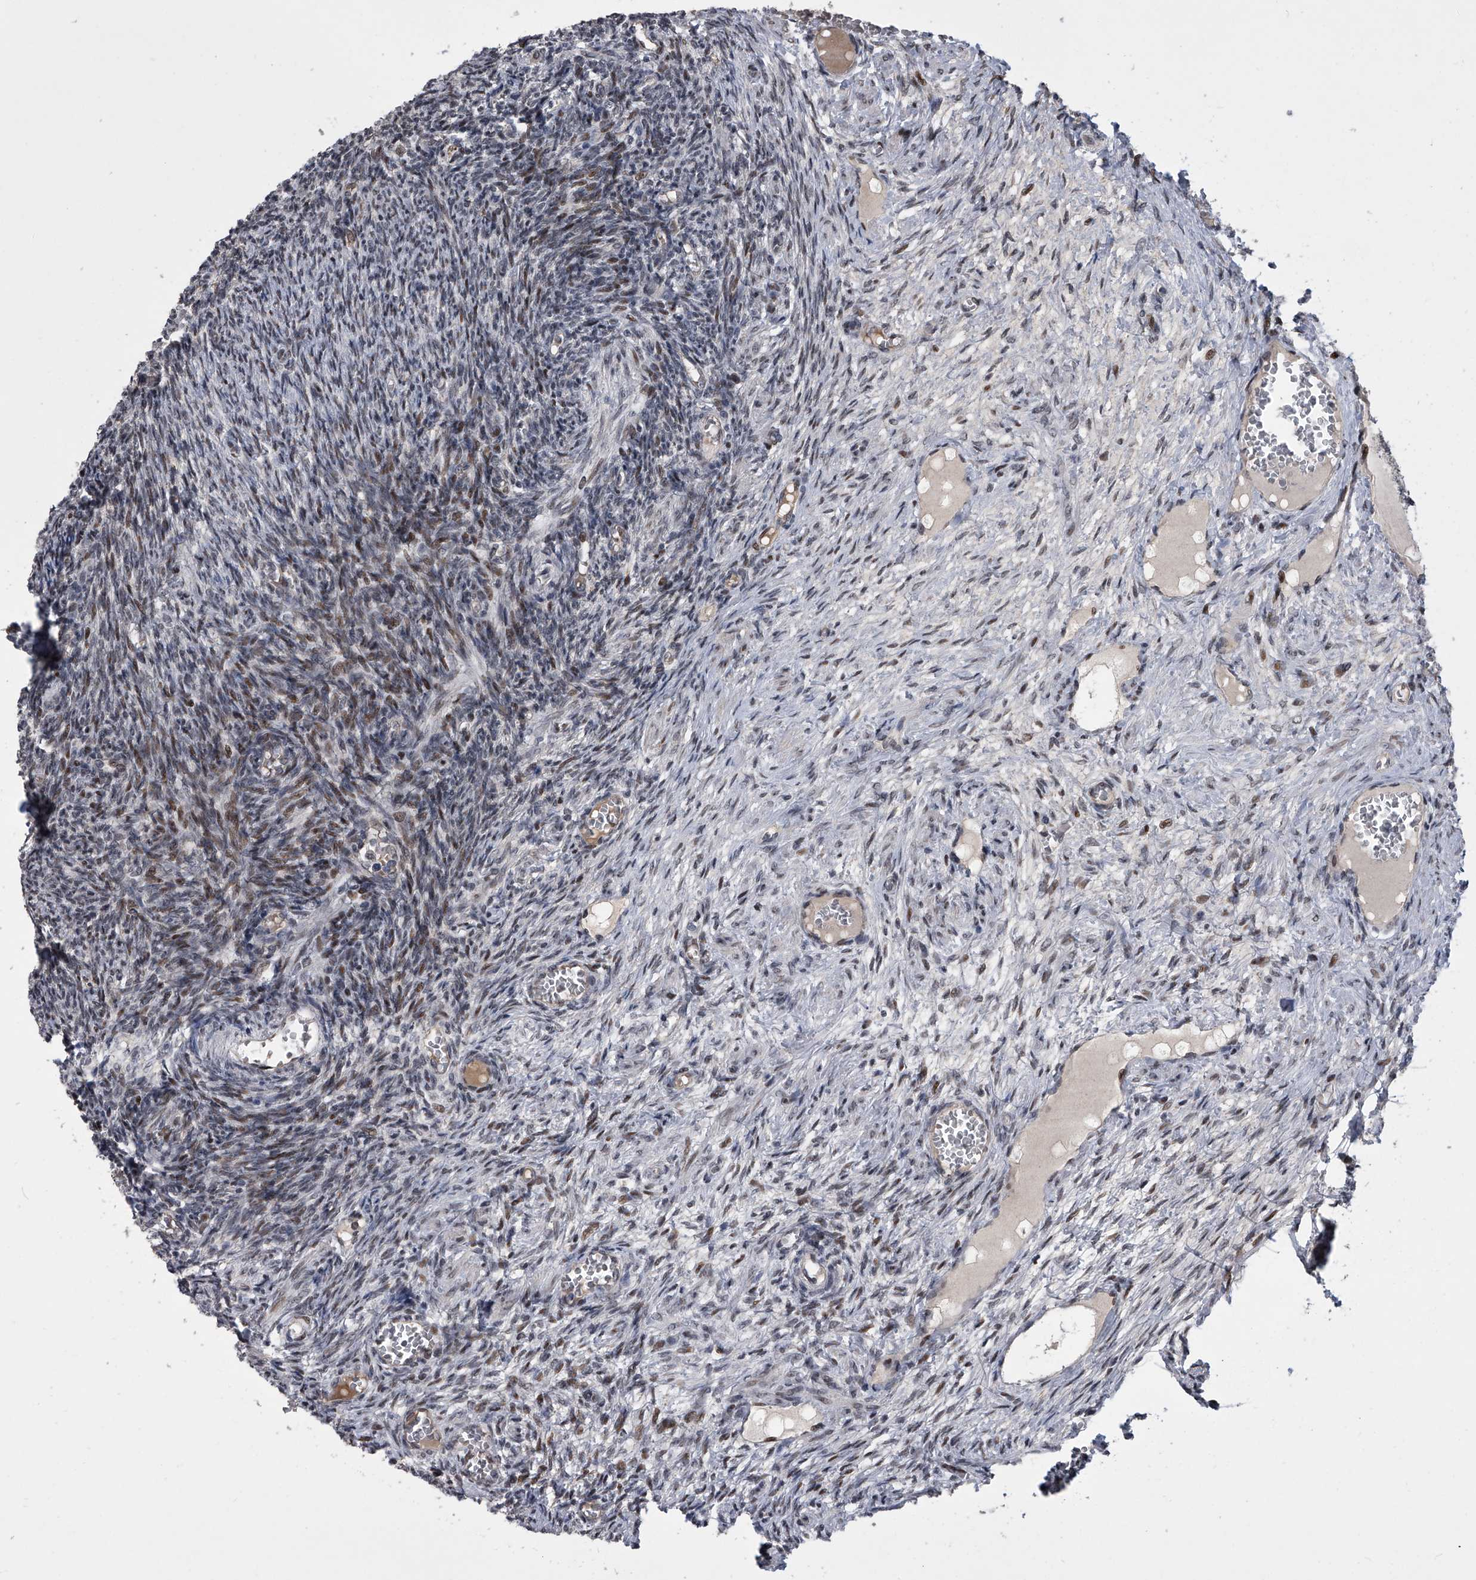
{"staining": {"intensity": "moderate", "quantity": "25%-75%", "location": "nuclear"}, "tissue": "ovary", "cell_type": "Ovarian stroma cells", "image_type": "normal", "snomed": [{"axis": "morphology", "description": "Normal tissue, NOS"}, {"axis": "topography", "description": "Ovary"}], "caption": "A brown stain labels moderate nuclear staining of a protein in ovarian stroma cells of unremarkable human ovary. (DAB = brown stain, brightfield microscopy at high magnification).", "gene": "ZNF426", "patient": {"sex": "female", "age": 27}}